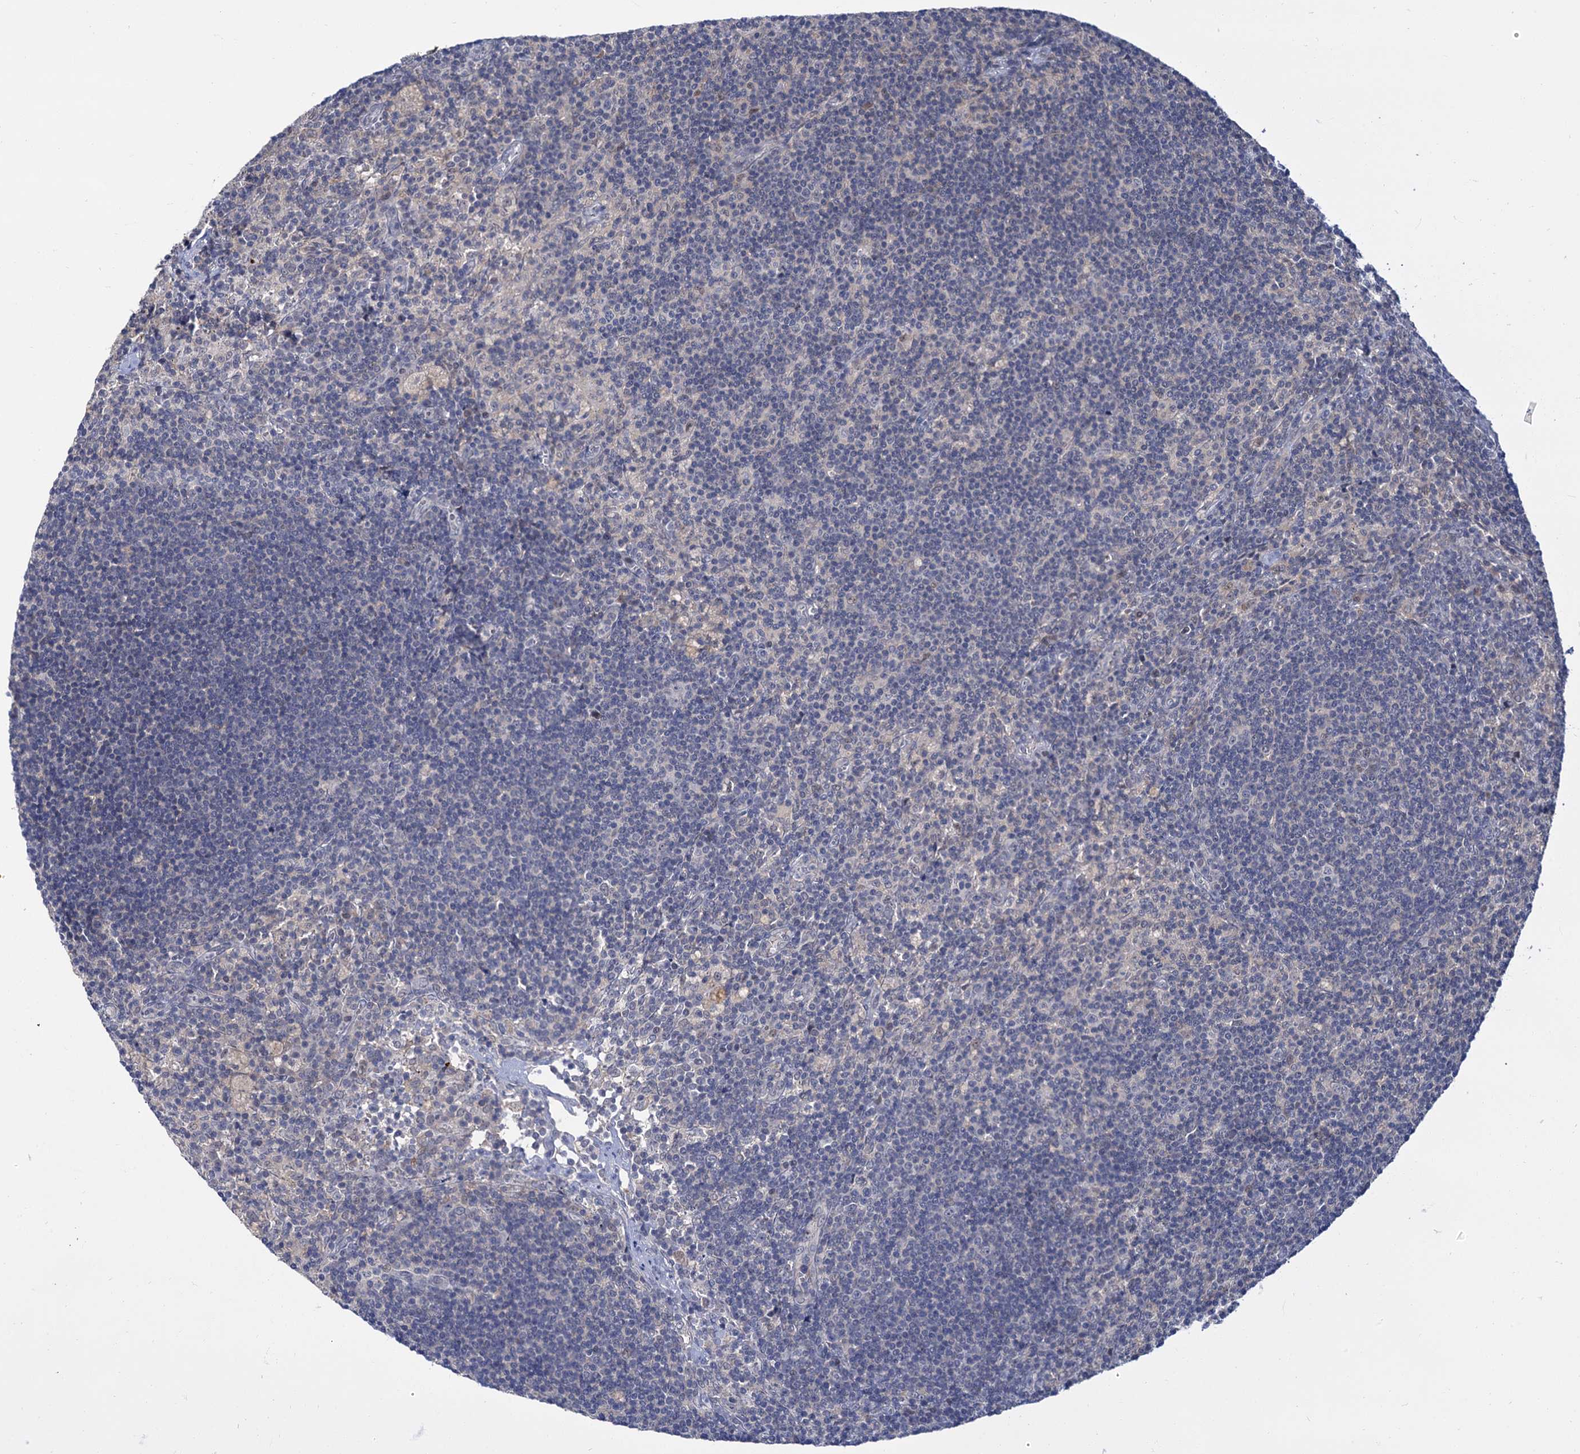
{"staining": {"intensity": "negative", "quantity": "none", "location": "none"}, "tissue": "lymph node", "cell_type": "Germinal center cells", "image_type": "normal", "snomed": [{"axis": "morphology", "description": "Normal tissue, NOS"}, {"axis": "topography", "description": "Lymph node"}], "caption": "DAB immunohistochemical staining of benign lymph node exhibits no significant staining in germinal center cells.", "gene": "NEK10", "patient": {"sex": "male", "age": 69}}